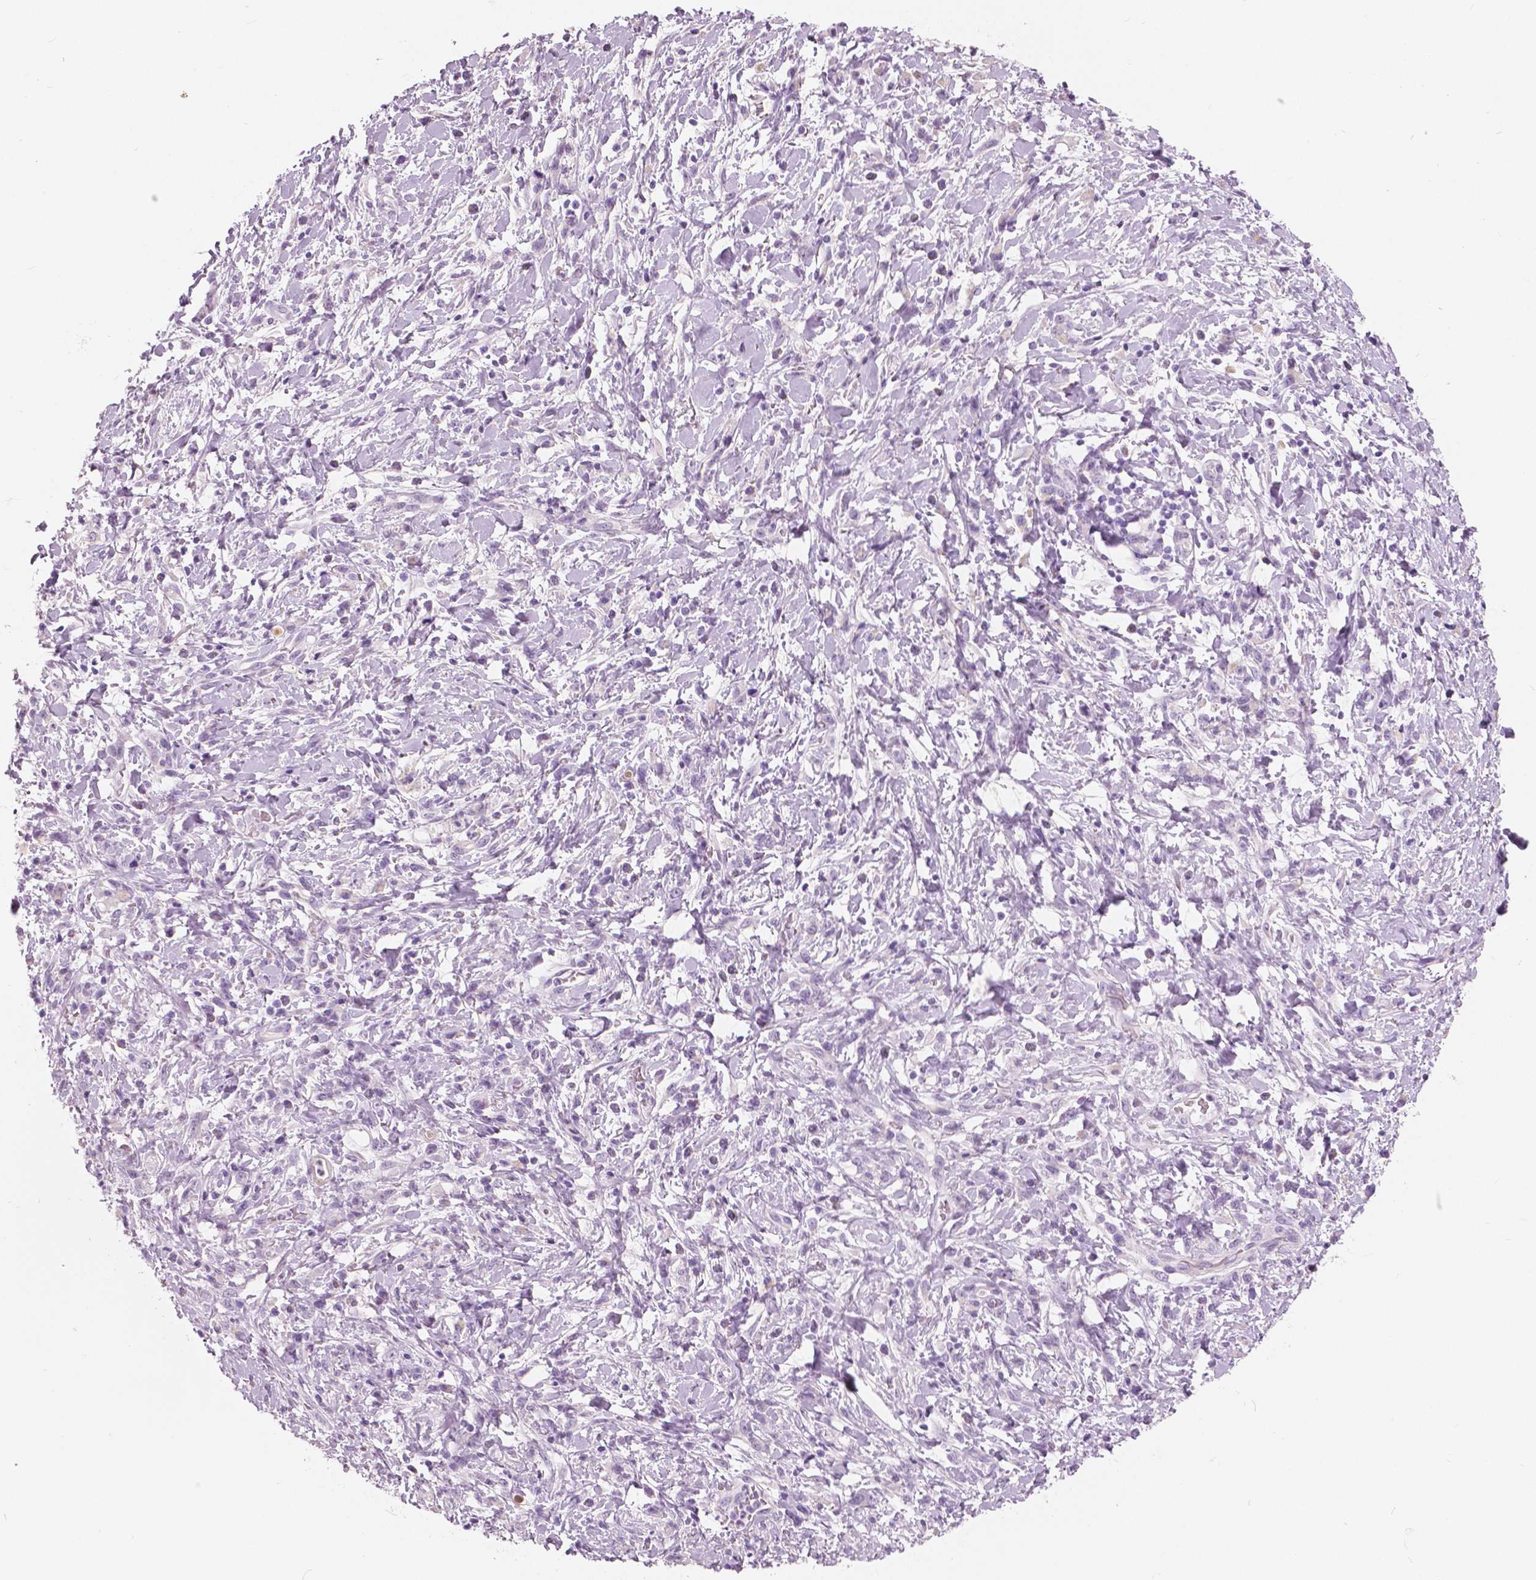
{"staining": {"intensity": "negative", "quantity": "none", "location": "none"}, "tissue": "stomach cancer", "cell_type": "Tumor cells", "image_type": "cancer", "snomed": [{"axis": "morphology", "description": "Adenocarcinoma, NOS"}, {"axis": "topography", "description": "Stomach"}], "caption": "Stomach cancer was stained to show a protein in brown. There is no significant staining in tumor cells. (Immunohistochemistry, brightfield microscopy, high magnification).", "gene": "A4GNT", "patient": {"sex": "female", "age": 84}}